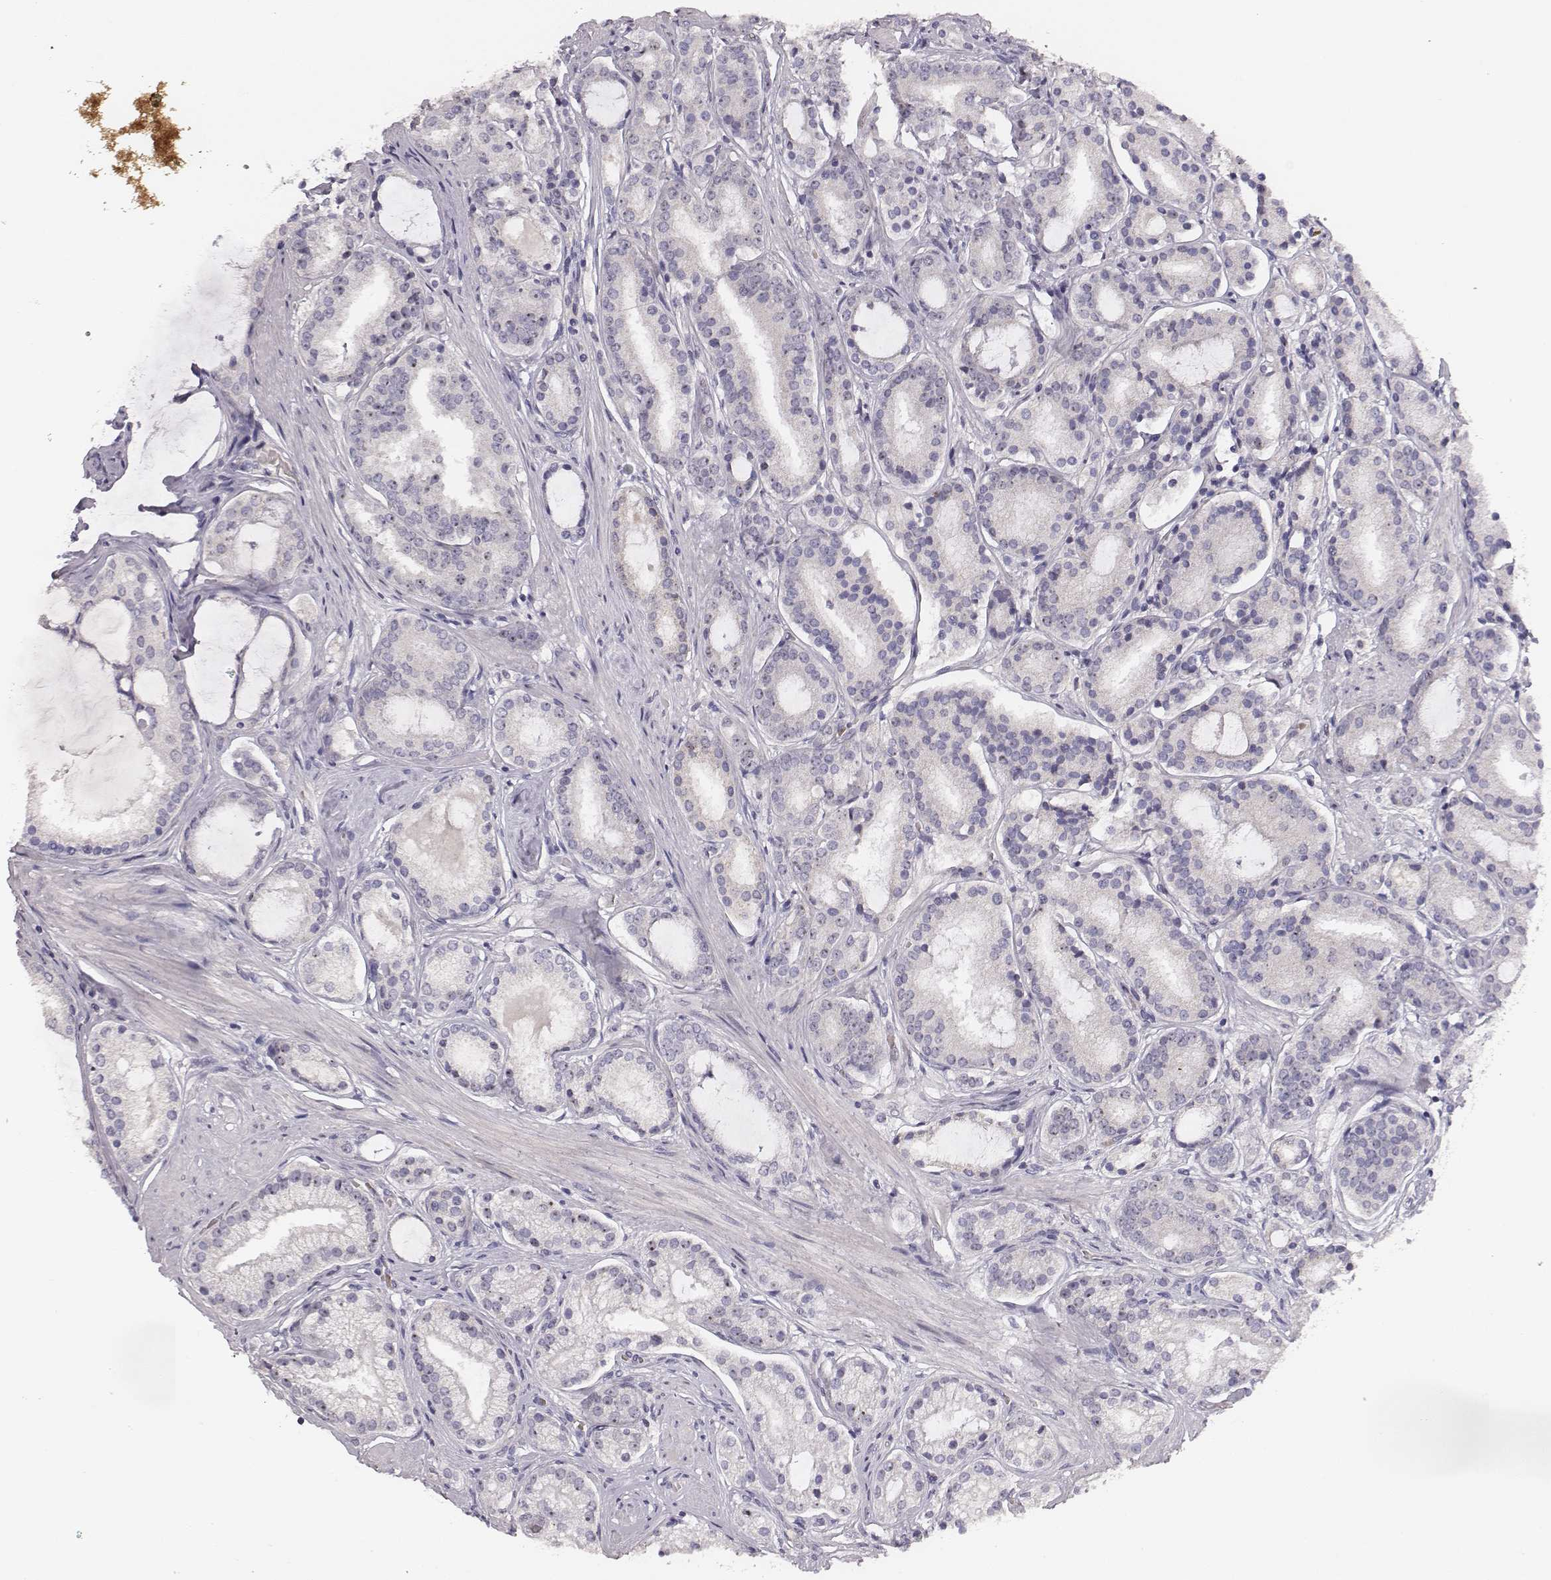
{"staining": {"intensity": "negative", "quantity": "none", "location": "none"}, "tissue": "prostate cancer", "cell_type": "Tumor cells", "image_type": "cancer", "snomed": [{"axis": "morphology", "description": "Adenocarcinoma, High grade"}, {"axis": "topography", "description": "Prostate"}], "caption": "Immunohistochemistry of human prostate cancer exhibits no positivity in tumor cells.", "gene": "NIFK", "patient": {"sex": "male", "age": 63}}